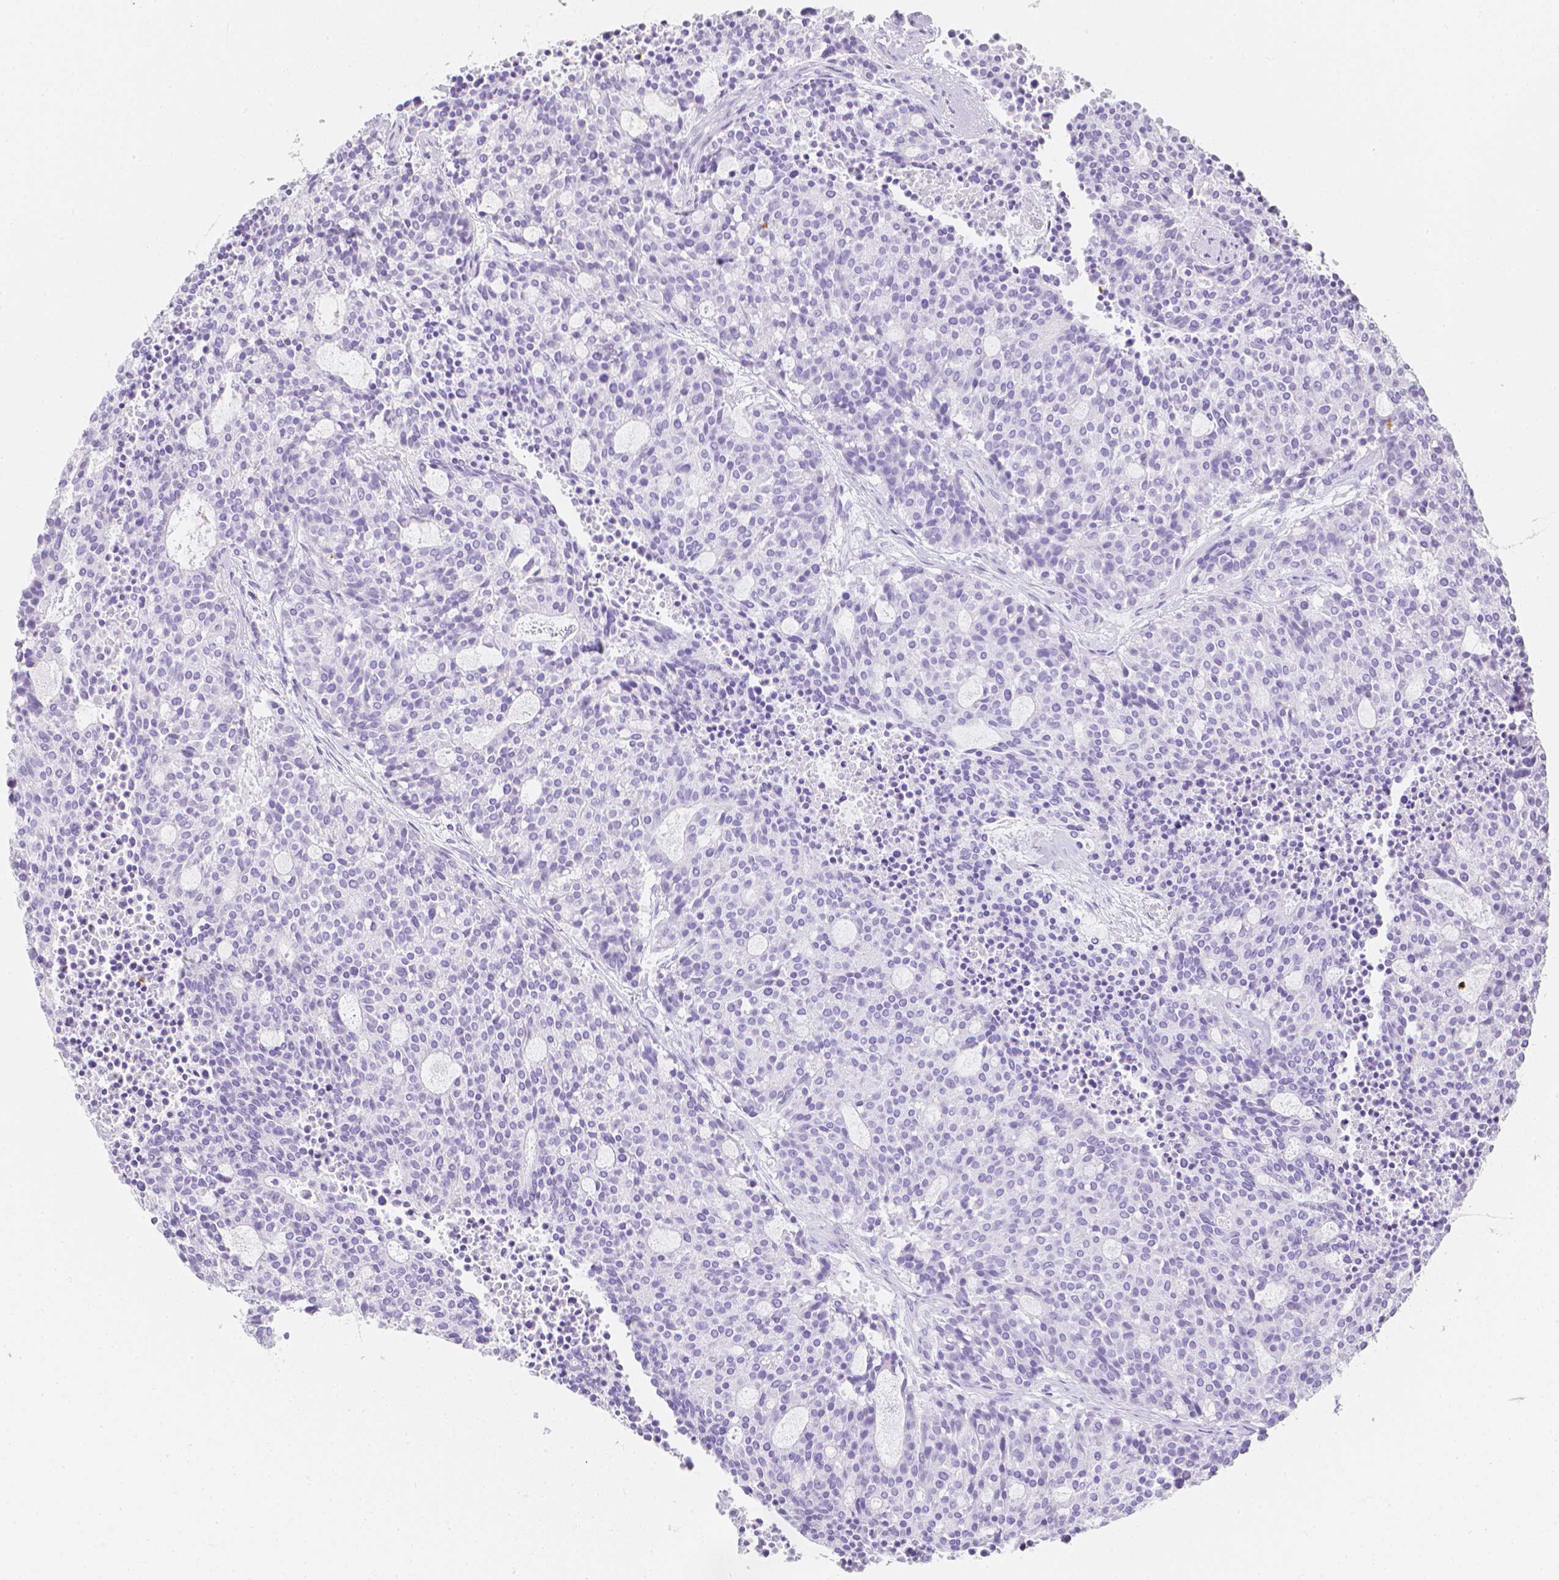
{"staining": {"intensity": "negative", "quantity": "none", "location": "none"}, "tissue": "carcinoid", "cell_type": "Tumor cells", "image_type": "cancer", "snomed": [{"axis": "morphology", "description": "Carcinoid, malignant, NOS"}, {"axis": "topography", "description": "Pancreas"}], "caption": "An immunohistochemistry (IHC) photomicrograph of carcinoid is shown. There is no staining in tumor cells of carcinoid. (Stains: DAB (3,3'-diaminobenzidine) immunohistochemistry with hematoxylin counter stain, Microscopy: brightfield microscopy at high magnification).", "gene": "LGALS4", "patient": {"sex": "female", "age": 54}}